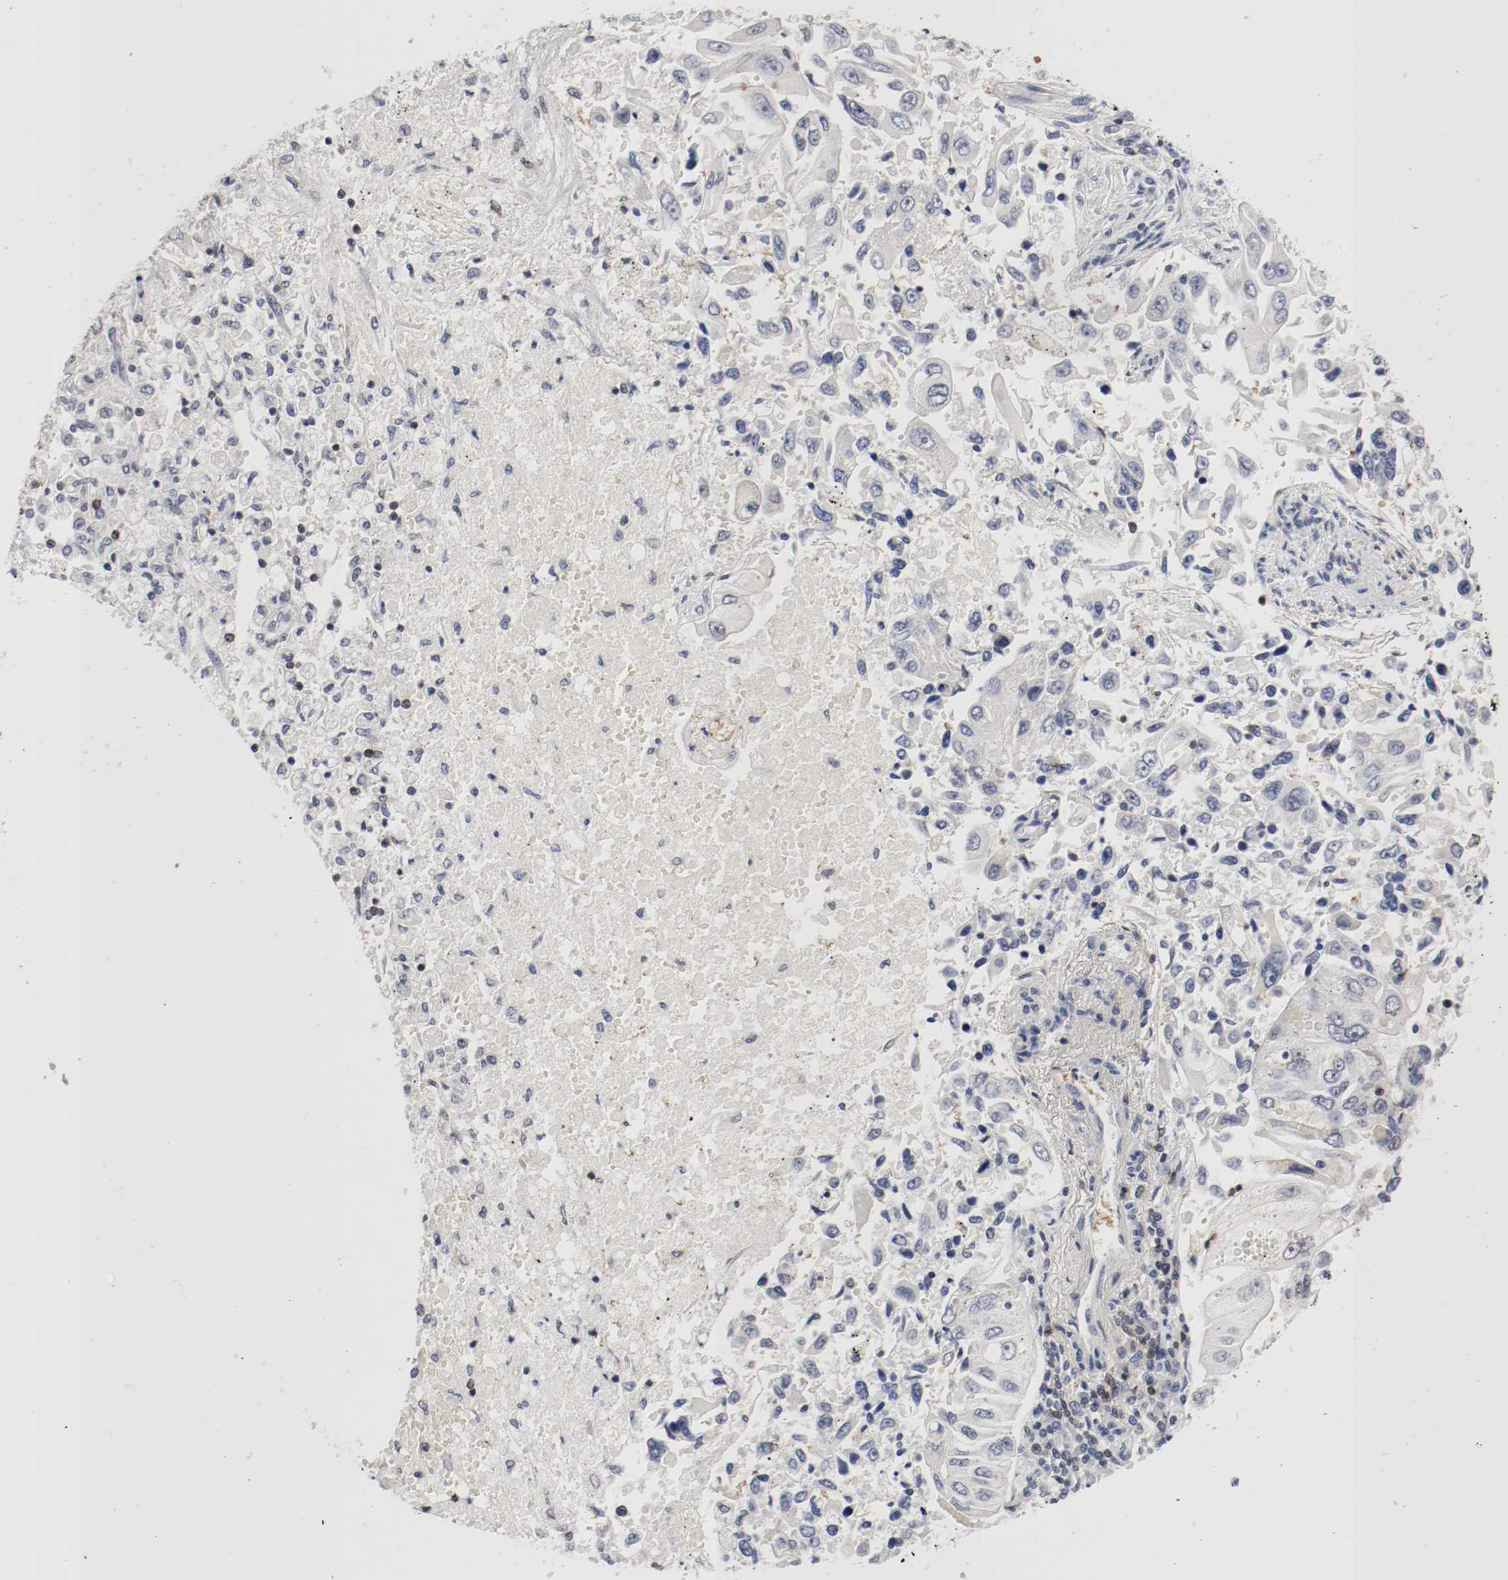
{"staining": {"intensity": "weak", "quantity": "<25%", "location": "nuclear"}, "tissue": "lung cancer", "cell_type": "Tumor cells", "image_type": "cancer", "snomed": [{"axis": "morphology", "description": "Adenocarcinoma, NOS"}, {"axis": "topography", "description": "Lung"}], "caption": "There is no significant positivity in tumor cells of lung cancer (adenocarcinoma).", "gene": "JUND", "patient": {"sex": "male", "age": 84}}